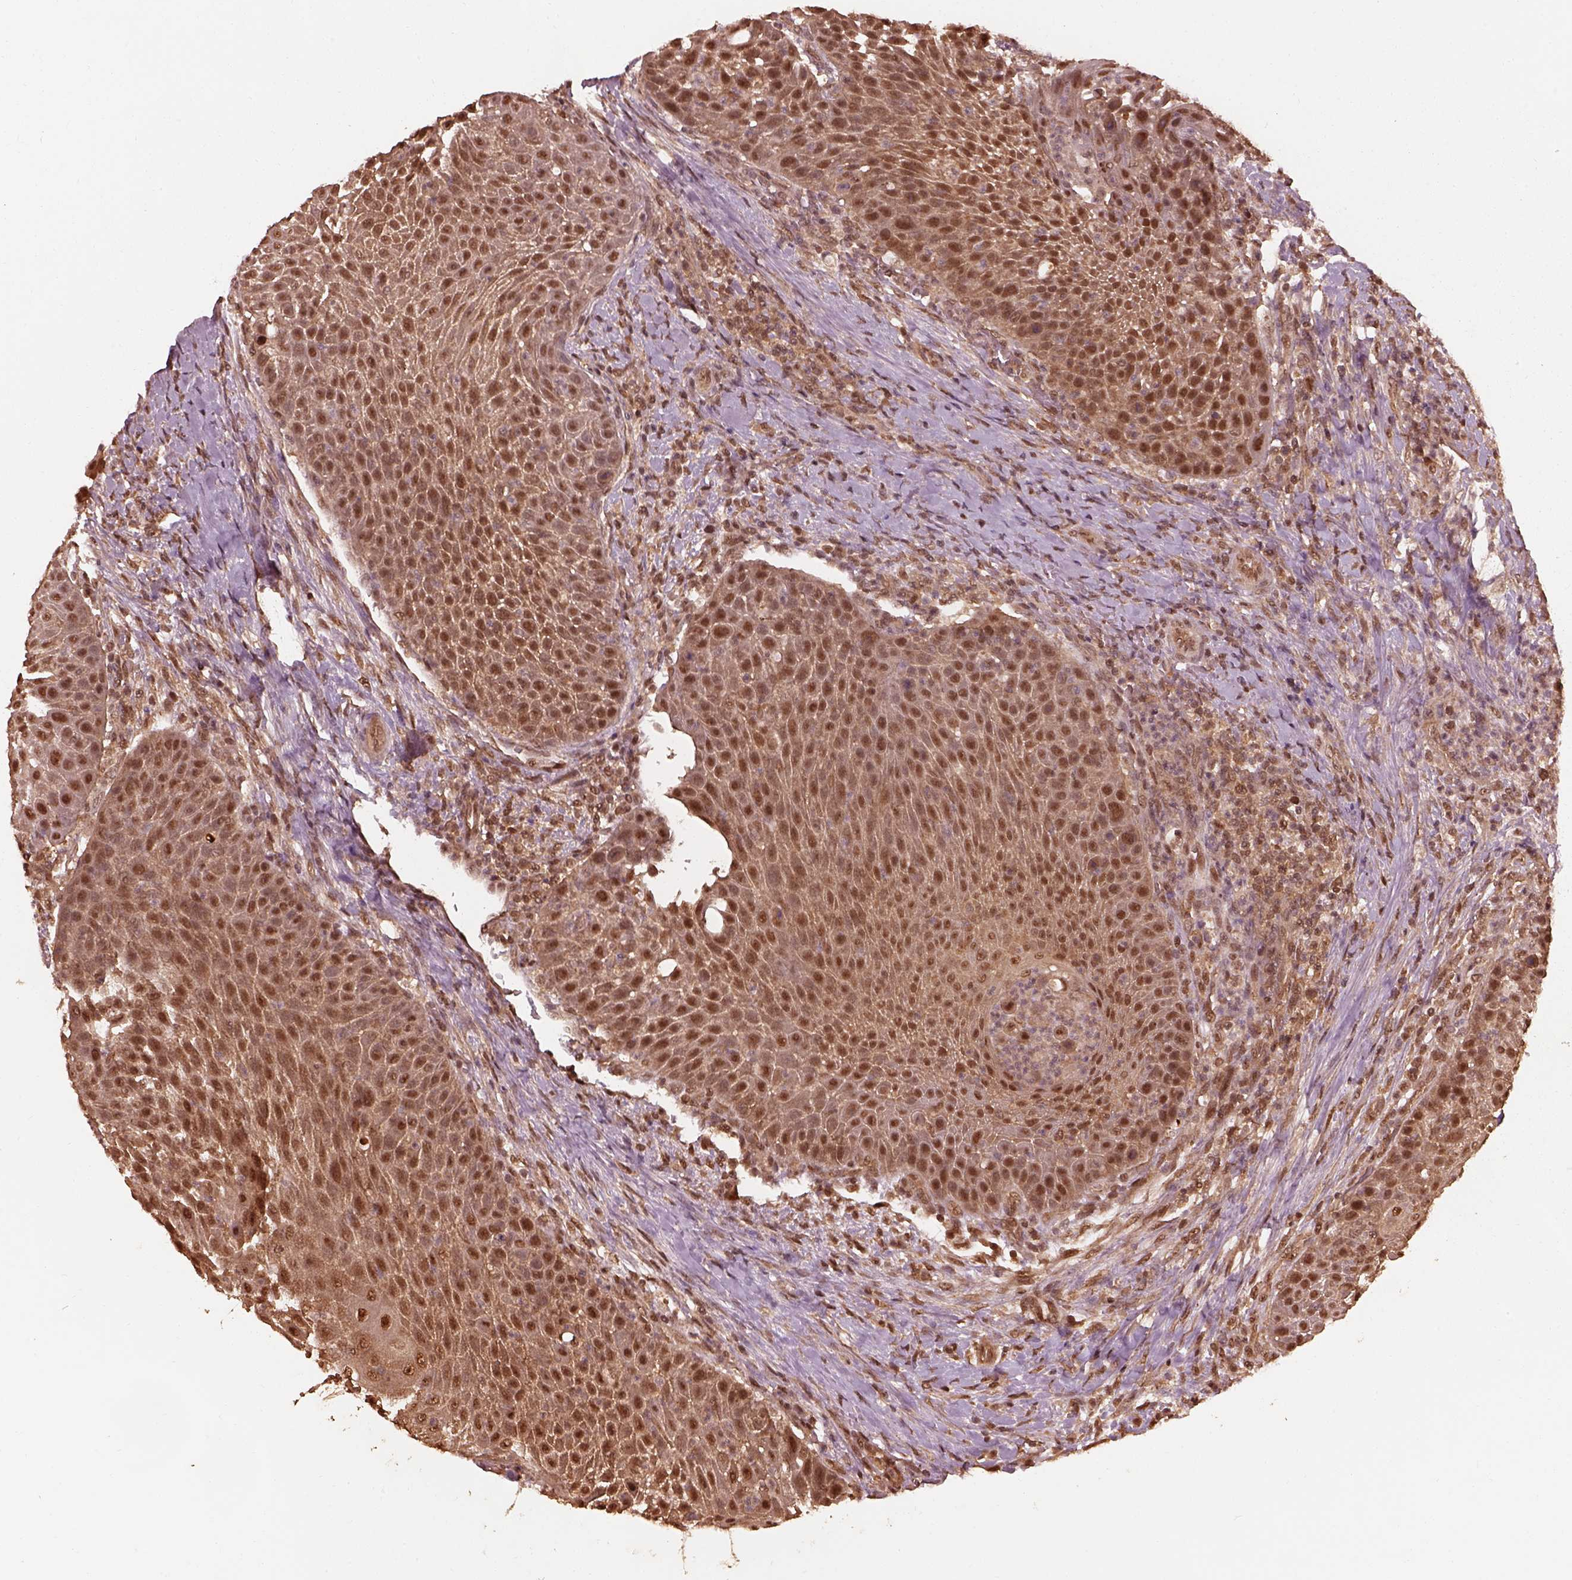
{"staining": {"intensity": "moderate", "quantity": ">75%", "location": "cytoplasmic/membranous,nuclear"}, "tissue": "head and neck cancer", "cell_type": "Tumor cells", "image_type": "cancer", "snomed": [{"axis": "morphology", "description": "Squamous cell carcinoma, NOS"}, {"axis": "topography", "description": "Head-Neck"}], "caption": "The photomicrograph exhibits immunohistochemical staining of head and neck squamous cell carcinoma. There is moderate cytoplasmic/membranous and nuclear staining is identified in about >75% of tumor cells.", "gene": "PSMC5", "patient": {"sex": "male", "age": 69}}